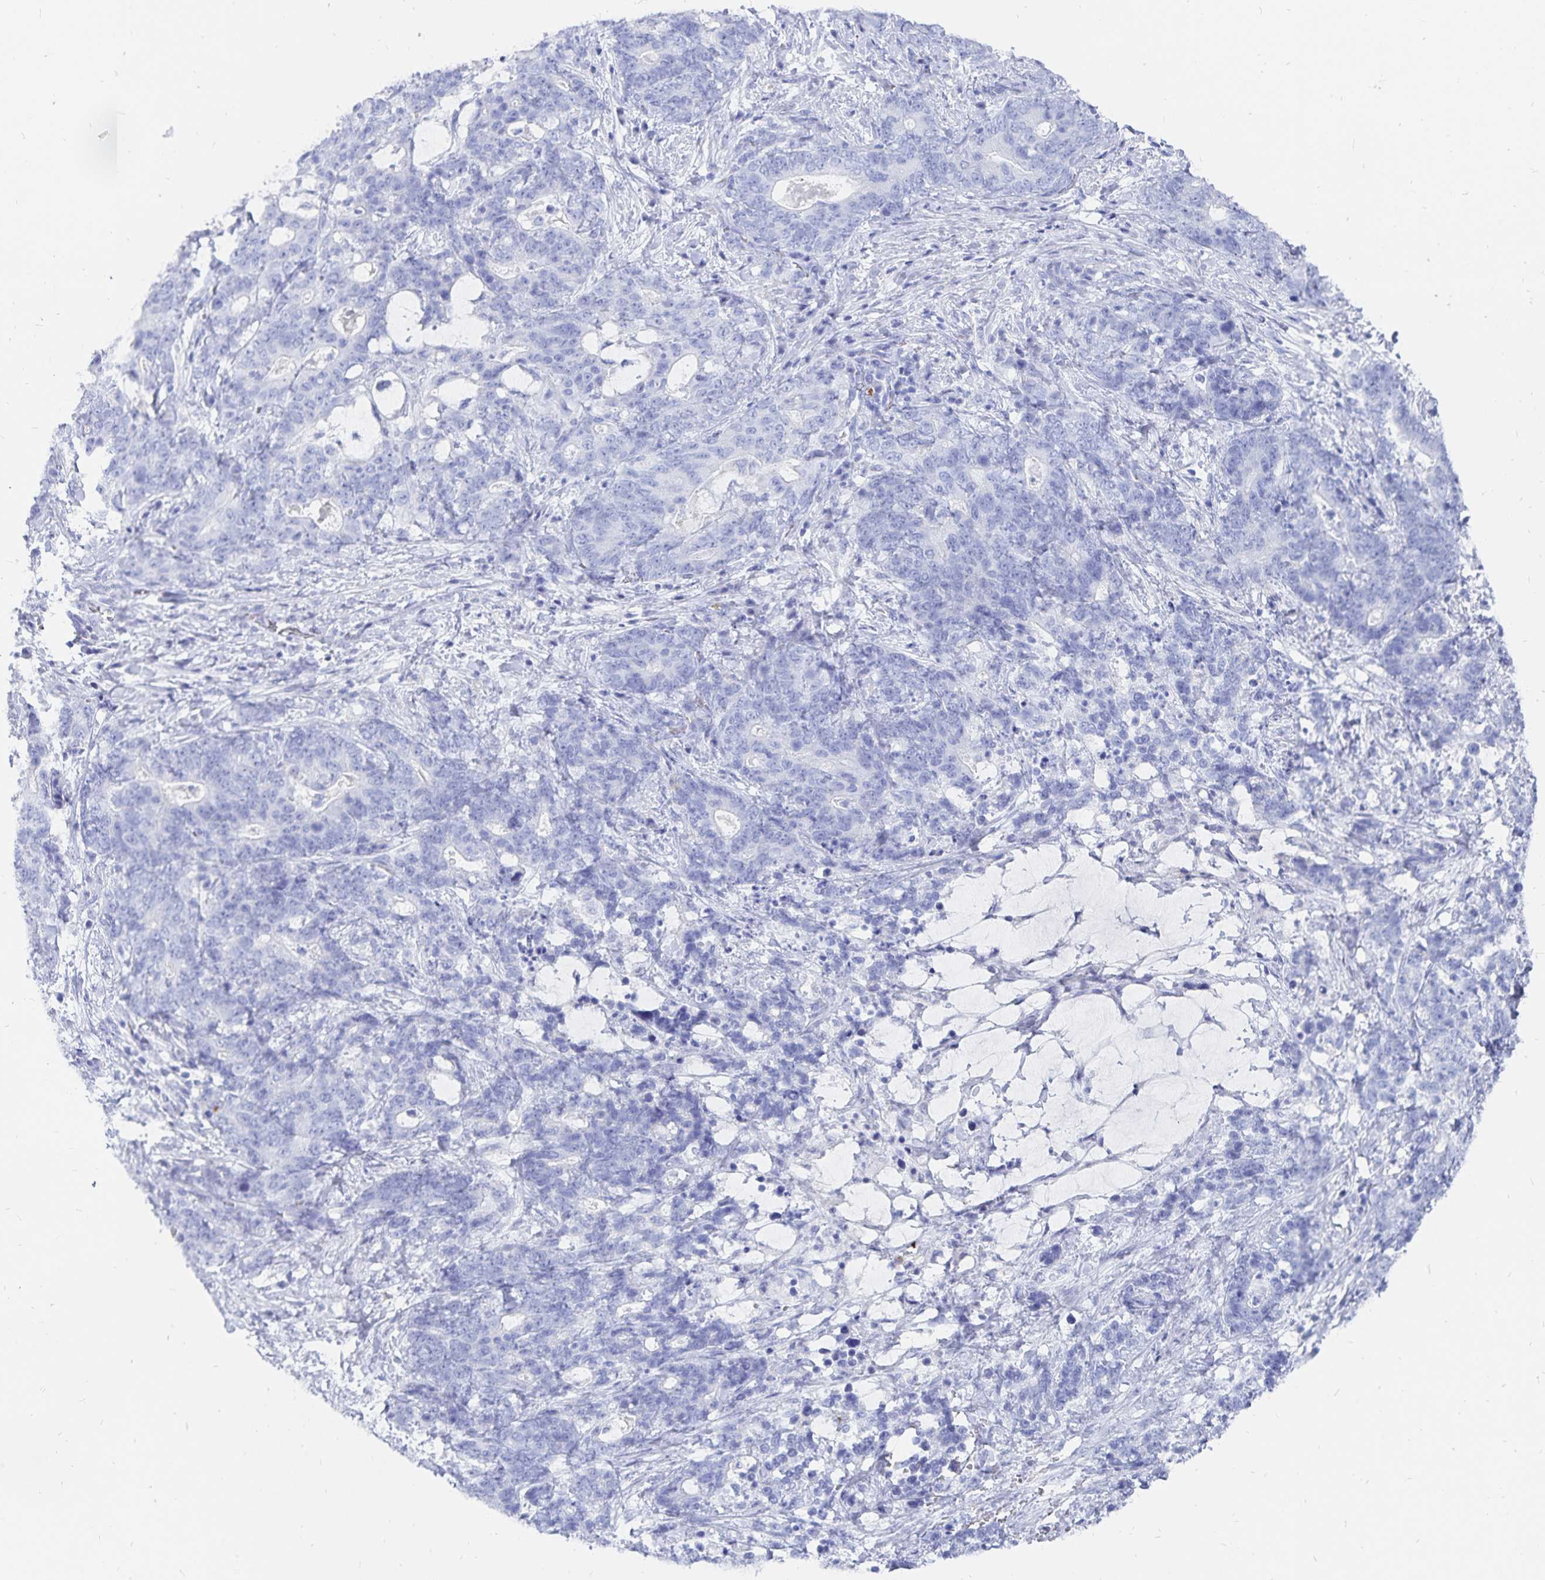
{"staining": {"intensity": "negative", "quantity": "none", "location": "none"}, "tissue": "stomach cancer", "cell_type": "Tumor cells", "image_type": "cancer", "snomed": [{"axis": "morphology", "description": "Normal tissue, NOS"}, {"axis": "morphology", "description": "Adenocarcinoma, NOS"}, {"axis": "topography", "description": "Stomach"}], "caption": "Photomicrograph shows no protein expression in tumor cells of adenocarcinoma (stomach) tissue.", "gene": "INSL5", "patient": {"sex": "female", "age": 64}}